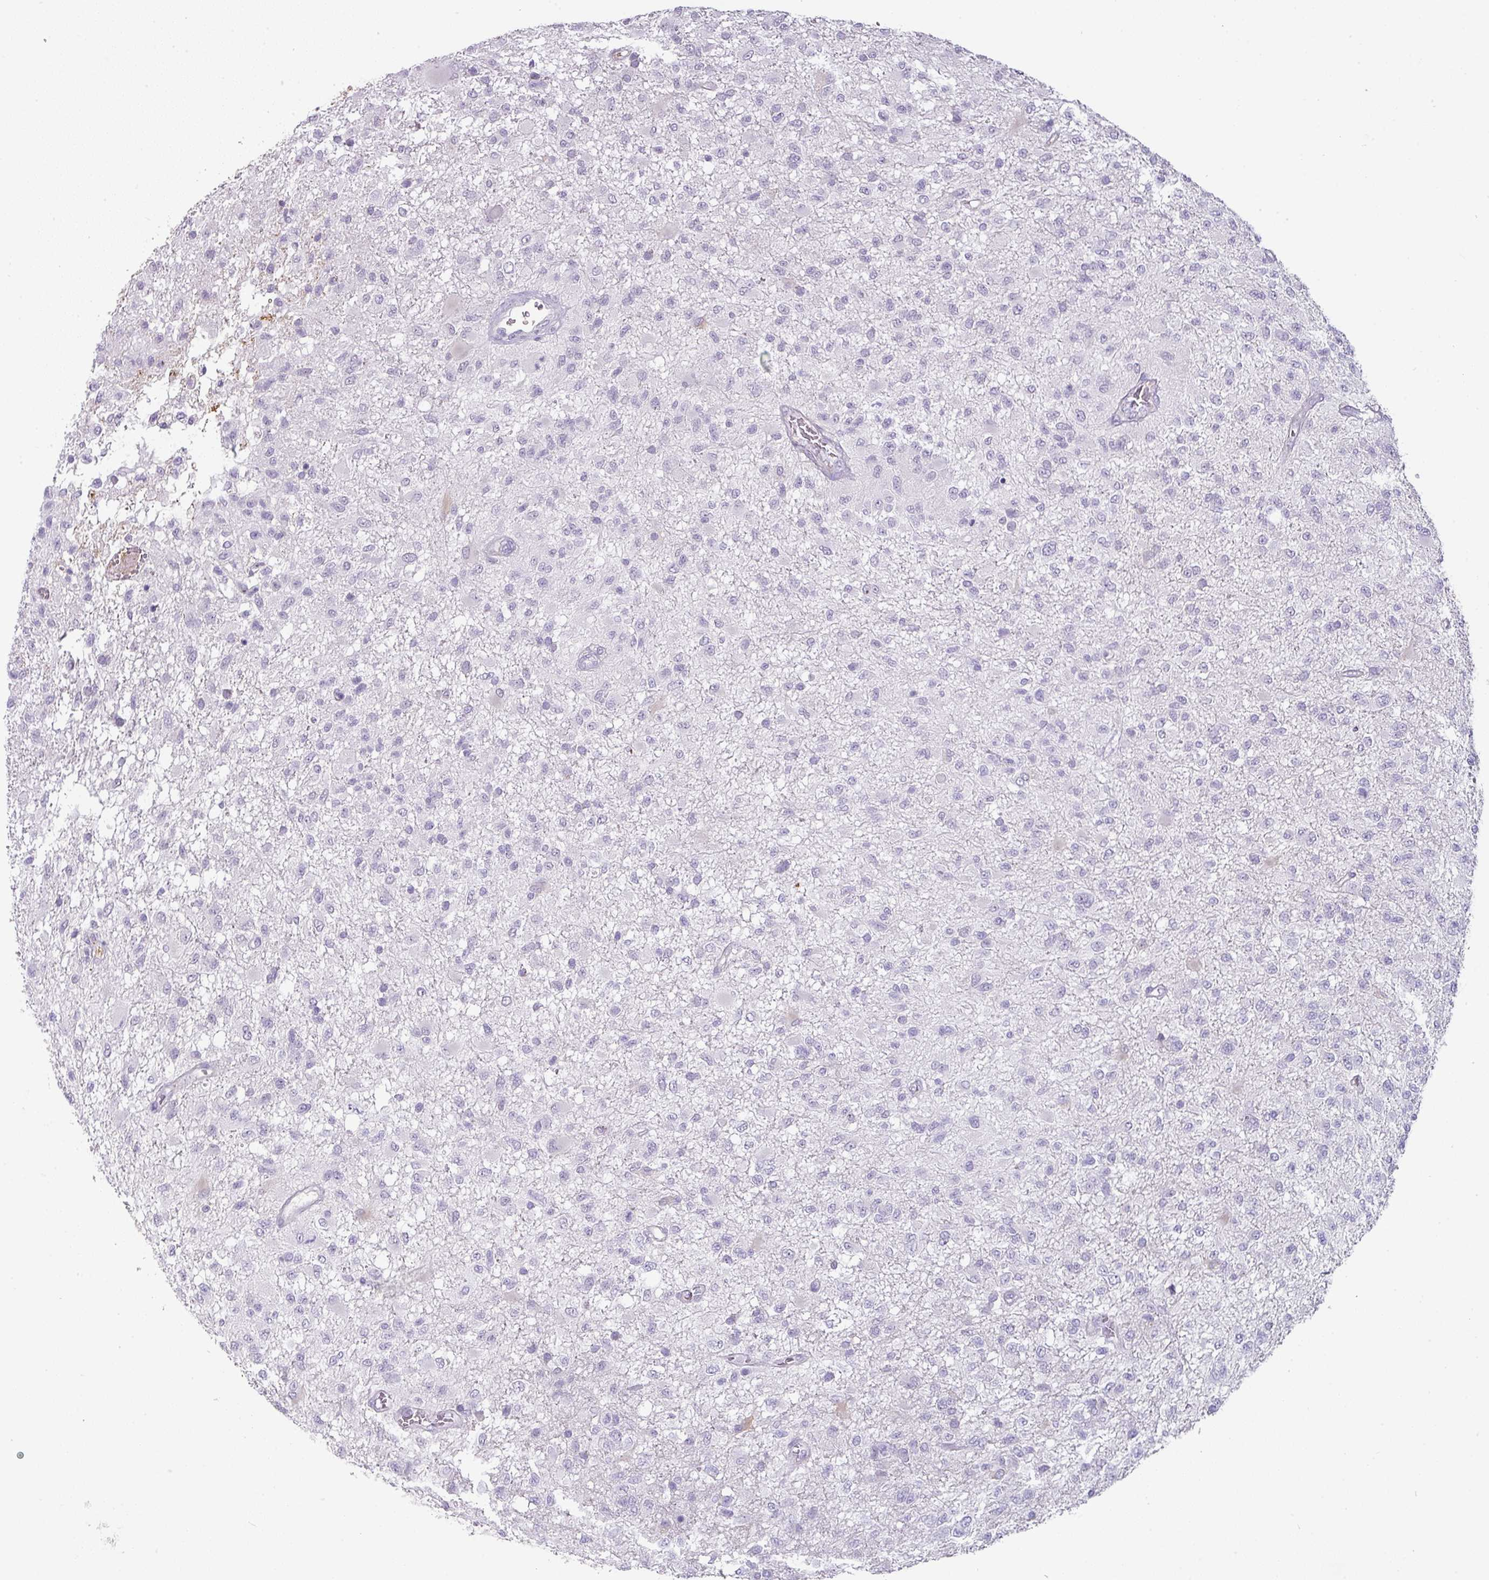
{"staining": {"intensity": "negative", "quantity": "none", "location": "none"}, "tissue": "glioma", "cell_type": "Tumor cells", "image_type": "cancer", "snomed": [{"axis": "morphology", "description": "Glioma, malignant, High grade"}, {"axis": "topography", "description": "Brain"}], "caption": "This histopathology image is of glioma stained with IHC to label a protein in brown with the nuclei are counter-stained blue. There is no expression in tumor cells. (DAB (3,3'-diaminobenzidine) IHC, high magnification).", "gene": "FGF17", "patient": {"sex": "female", "age": 74}}